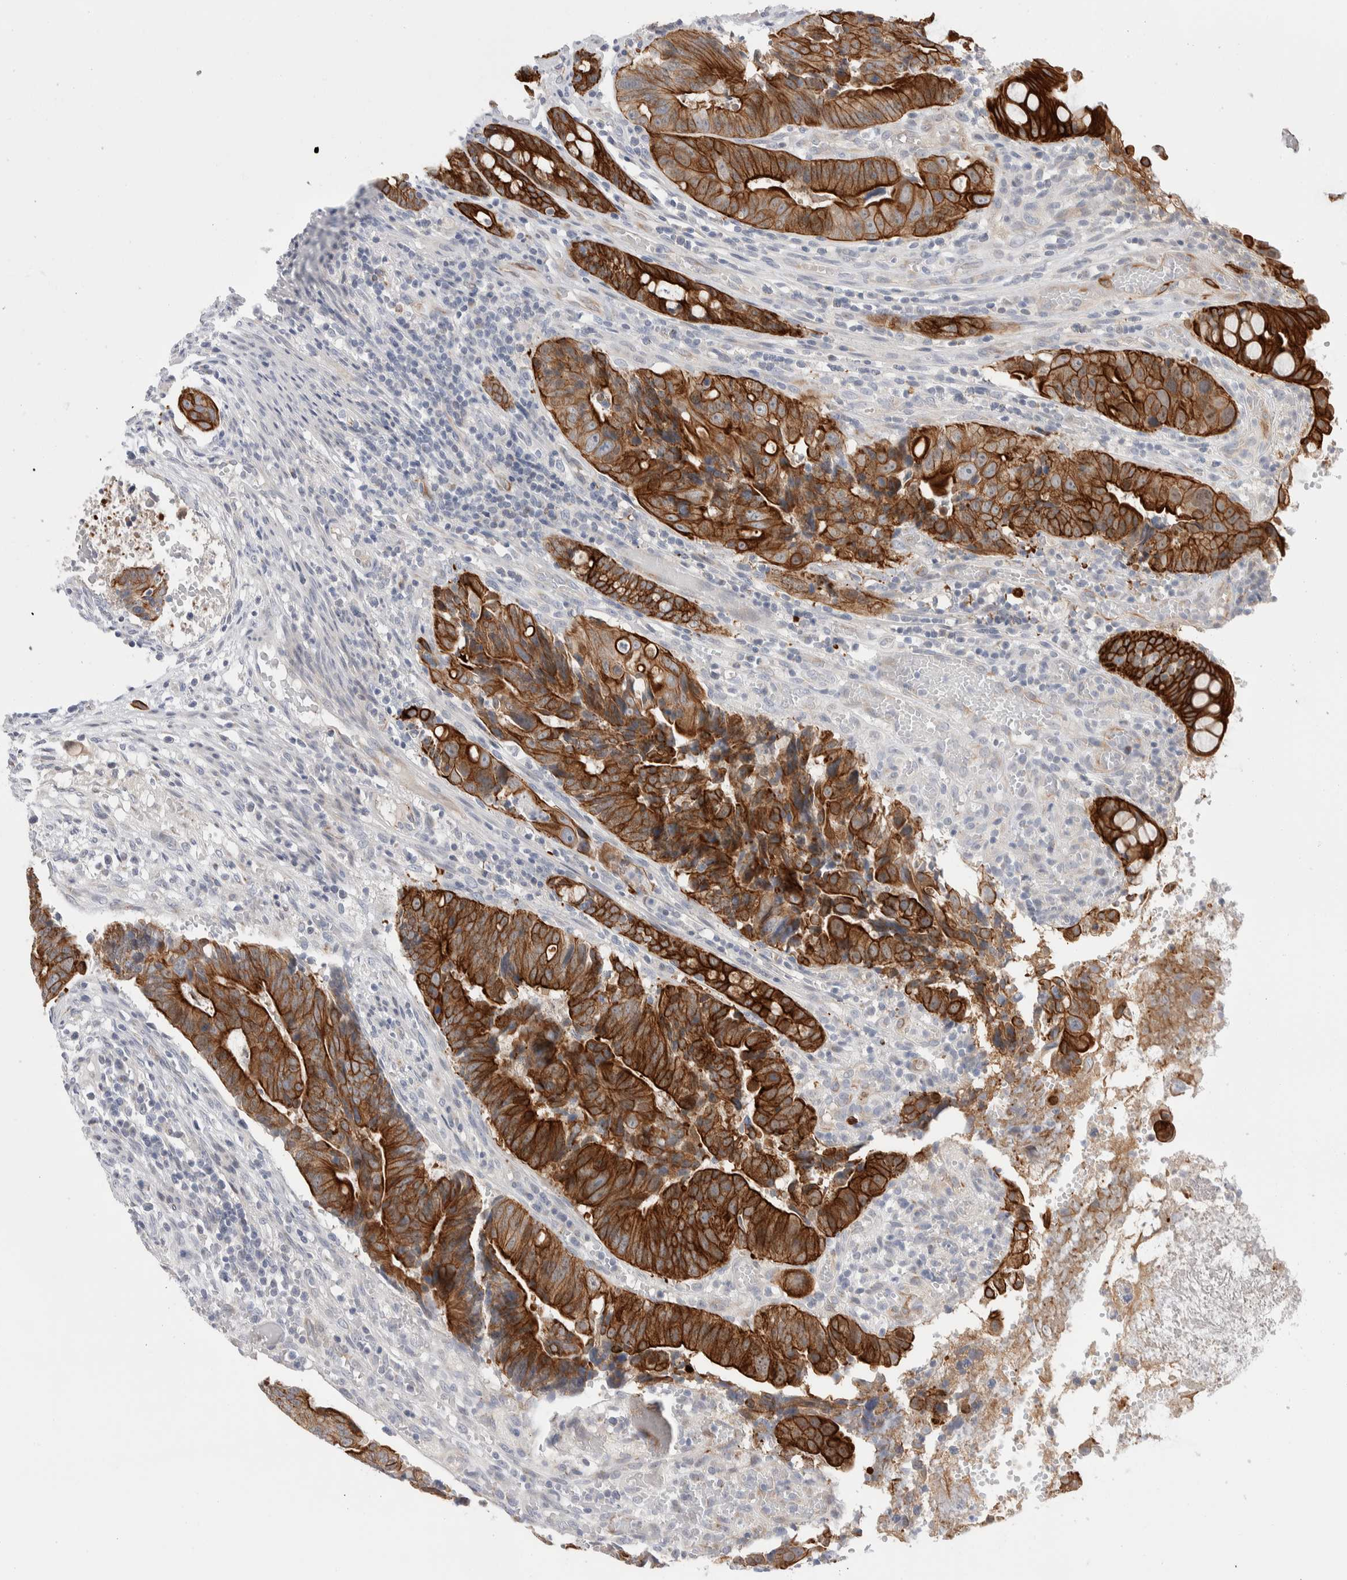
{"staining": {"intensity": "strong", "quantity": ">75%", "location": "cytoplasmic/membranous"}, "tissue": "colorectal cancer", "cell_type": "Tumor cells", "image_type": "cancer", "snomed": [{"axis": "morphology", "description": "Adenocarcinoma, NOS"}, {"axis": "topography", "description": "Colon"}], "caption": "Immunohistochemistry of human adenocarcinoma (colorectal) displays high levels of strong cytoplasmic/membranous expression in about >75% of tumor cells.", "gene": "C1orf112", "patient": {"sex": "female", "age": 57}}